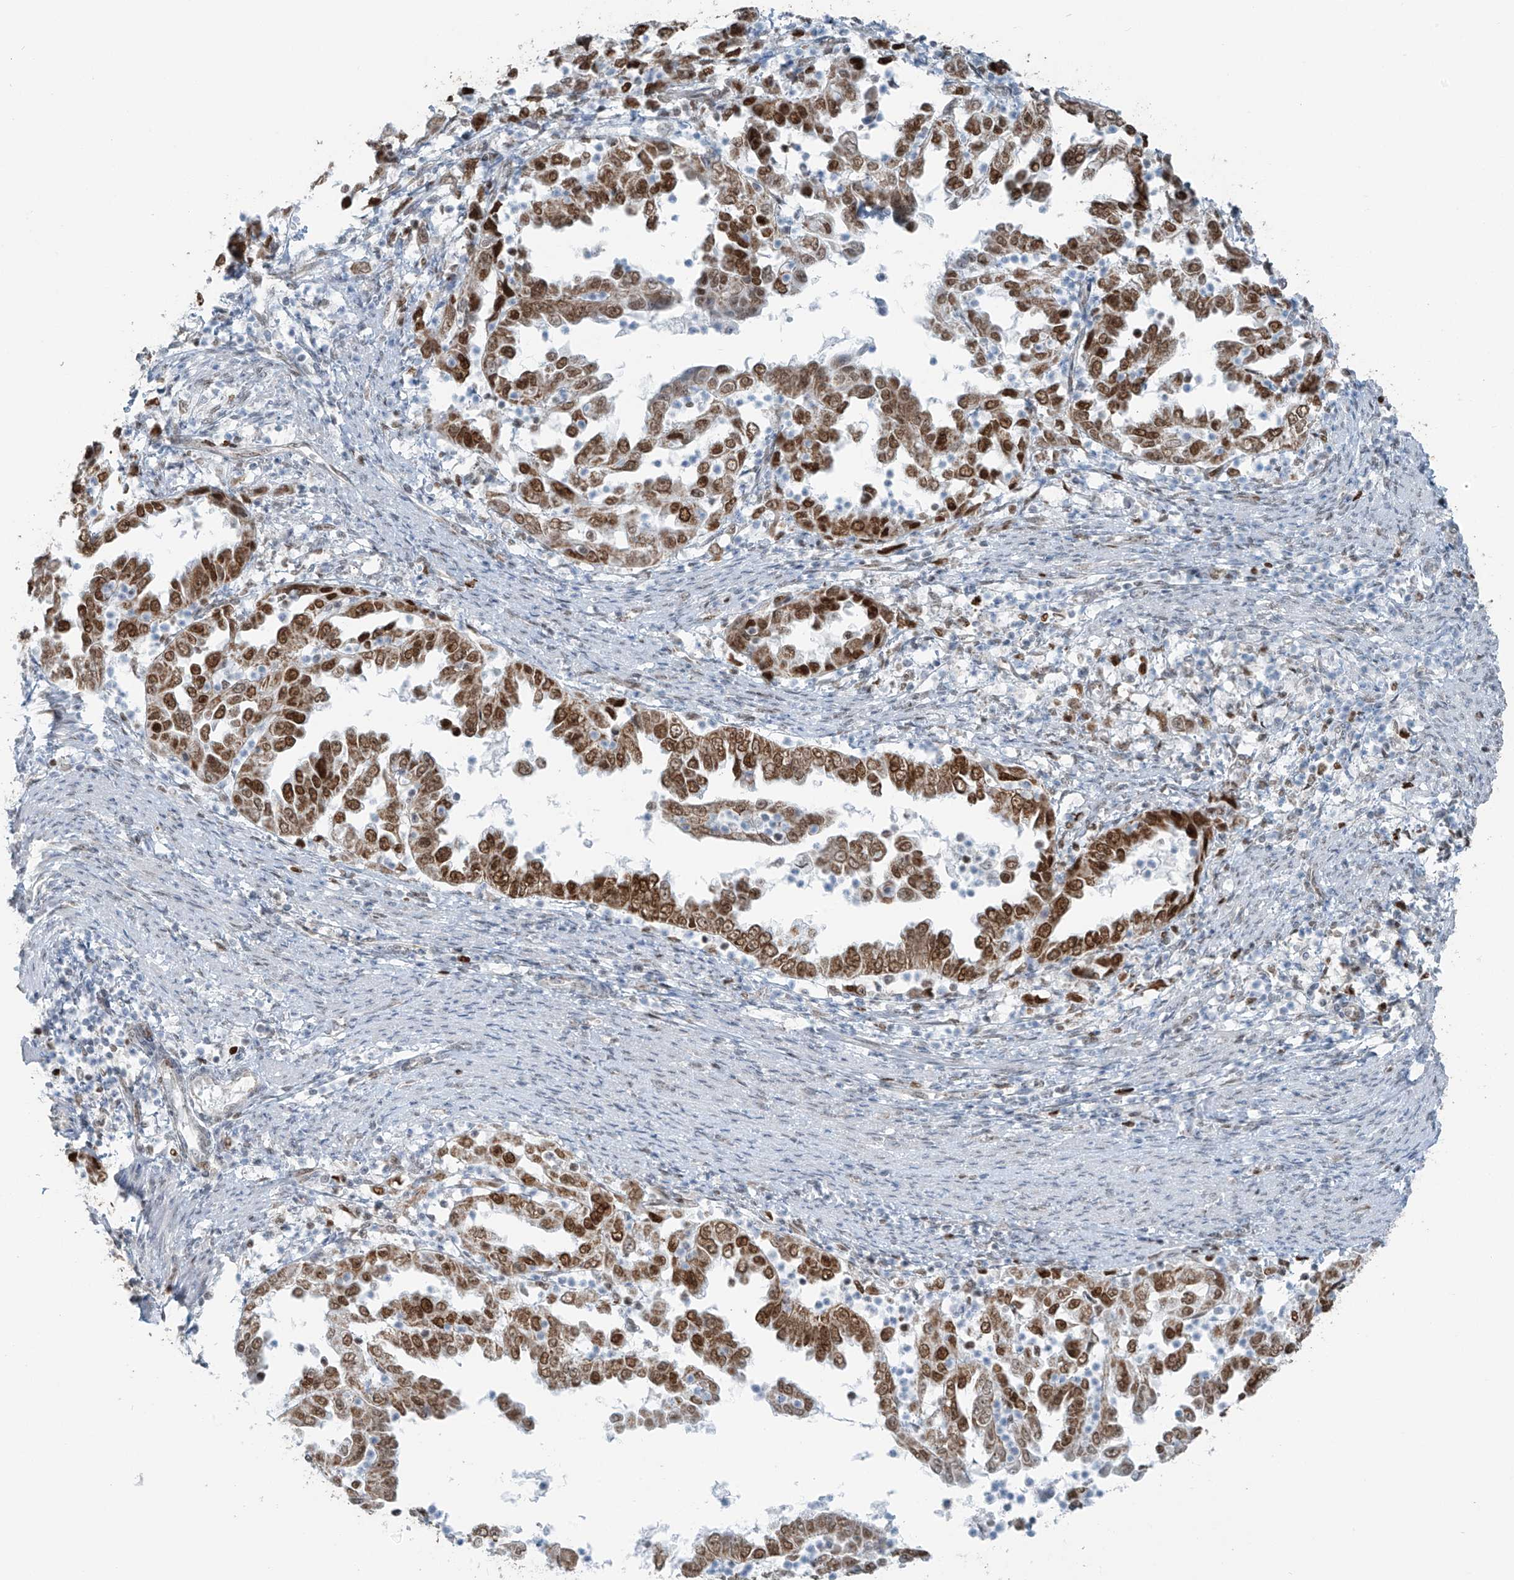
{"staining": {"intensity": "strong", "quantity": ">75%", "location": "nuclear"}, "tissue": "endometrial cancer", "cell_type": "Tumor cells", "image_type": "cancer", "snomed": [{"axis": "morphology", "description": "Adenocarcinoma, NOS"}, {"axis": "topography", "description": "Endometrium"}], "caption": "A high amount of strong nuclear positivity is appreciated in approximately >75% of tumor cells in endometrial cancer (adenocarcinoma) tissue. (Stains: DAB (3,3'-diaminobenzidine) in brown, nuclei in blue, Microscopy: brightfield microscopy at high magnification).", "gene": "WRNIP1", "patient": {"sex": "female", "age": 85}}